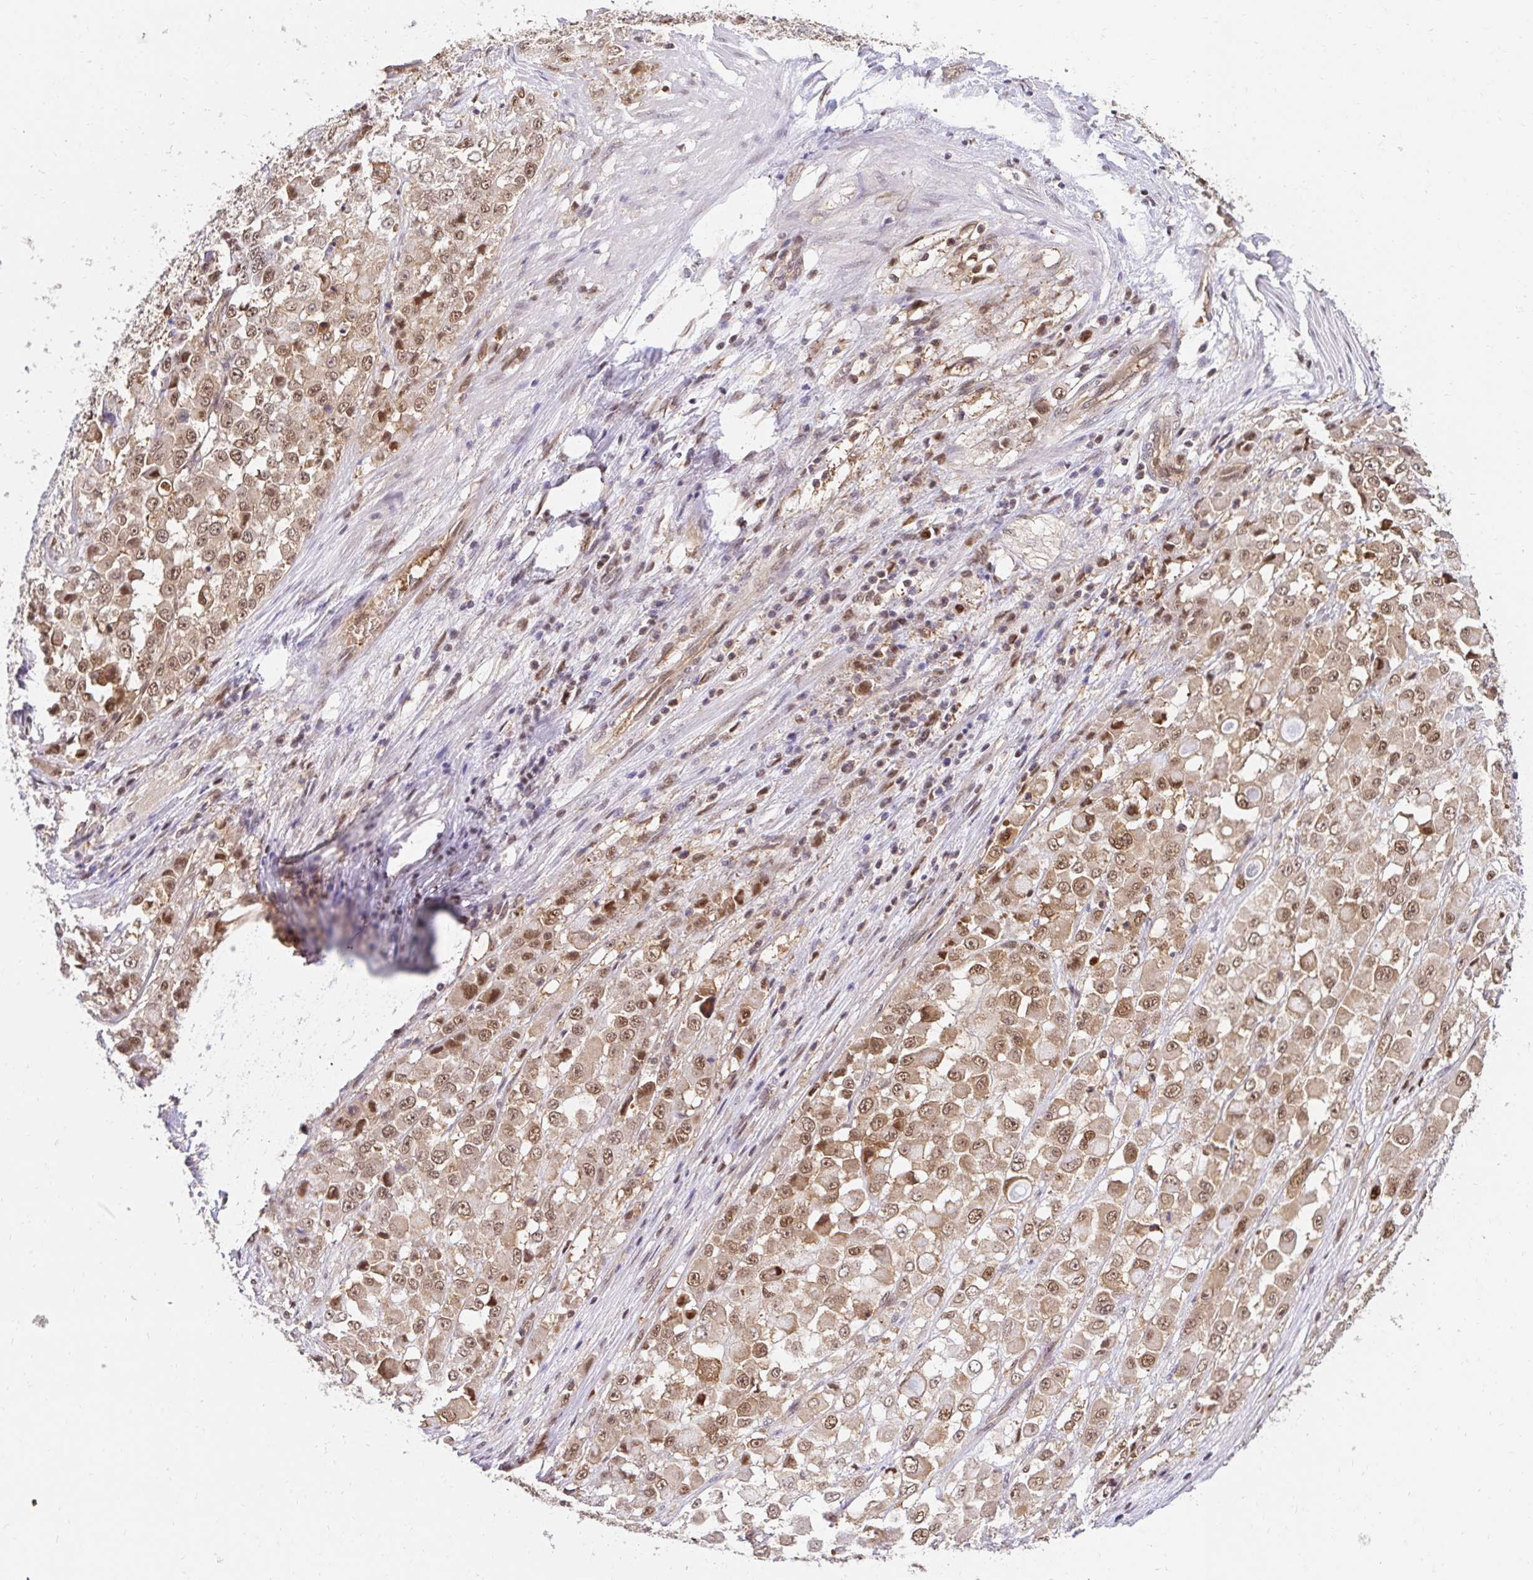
{"staining": {"intensity": "moderate", "quantity": ">75%", "location": "cytoplasmic/membranous,nuclear"}, "tissue": "stomach cancer", "cell_type": "Tumor cells", "image_type": "cancer", "snomed": [{"axis": "morphology", "description": "Adenocarcinoma, NOS"}, {"axis": "topography", "description": "Stomach"}], "caption": "Moderate cytoplasmic/membranous and nuclear staining for a protein is appreciated in approximately >75% of tumor cells of stomach adenocarcinoma using immunohistochemistry (IHC).", "gene": "PSMA4", "patient": {"sex": "female", "age": 76}}